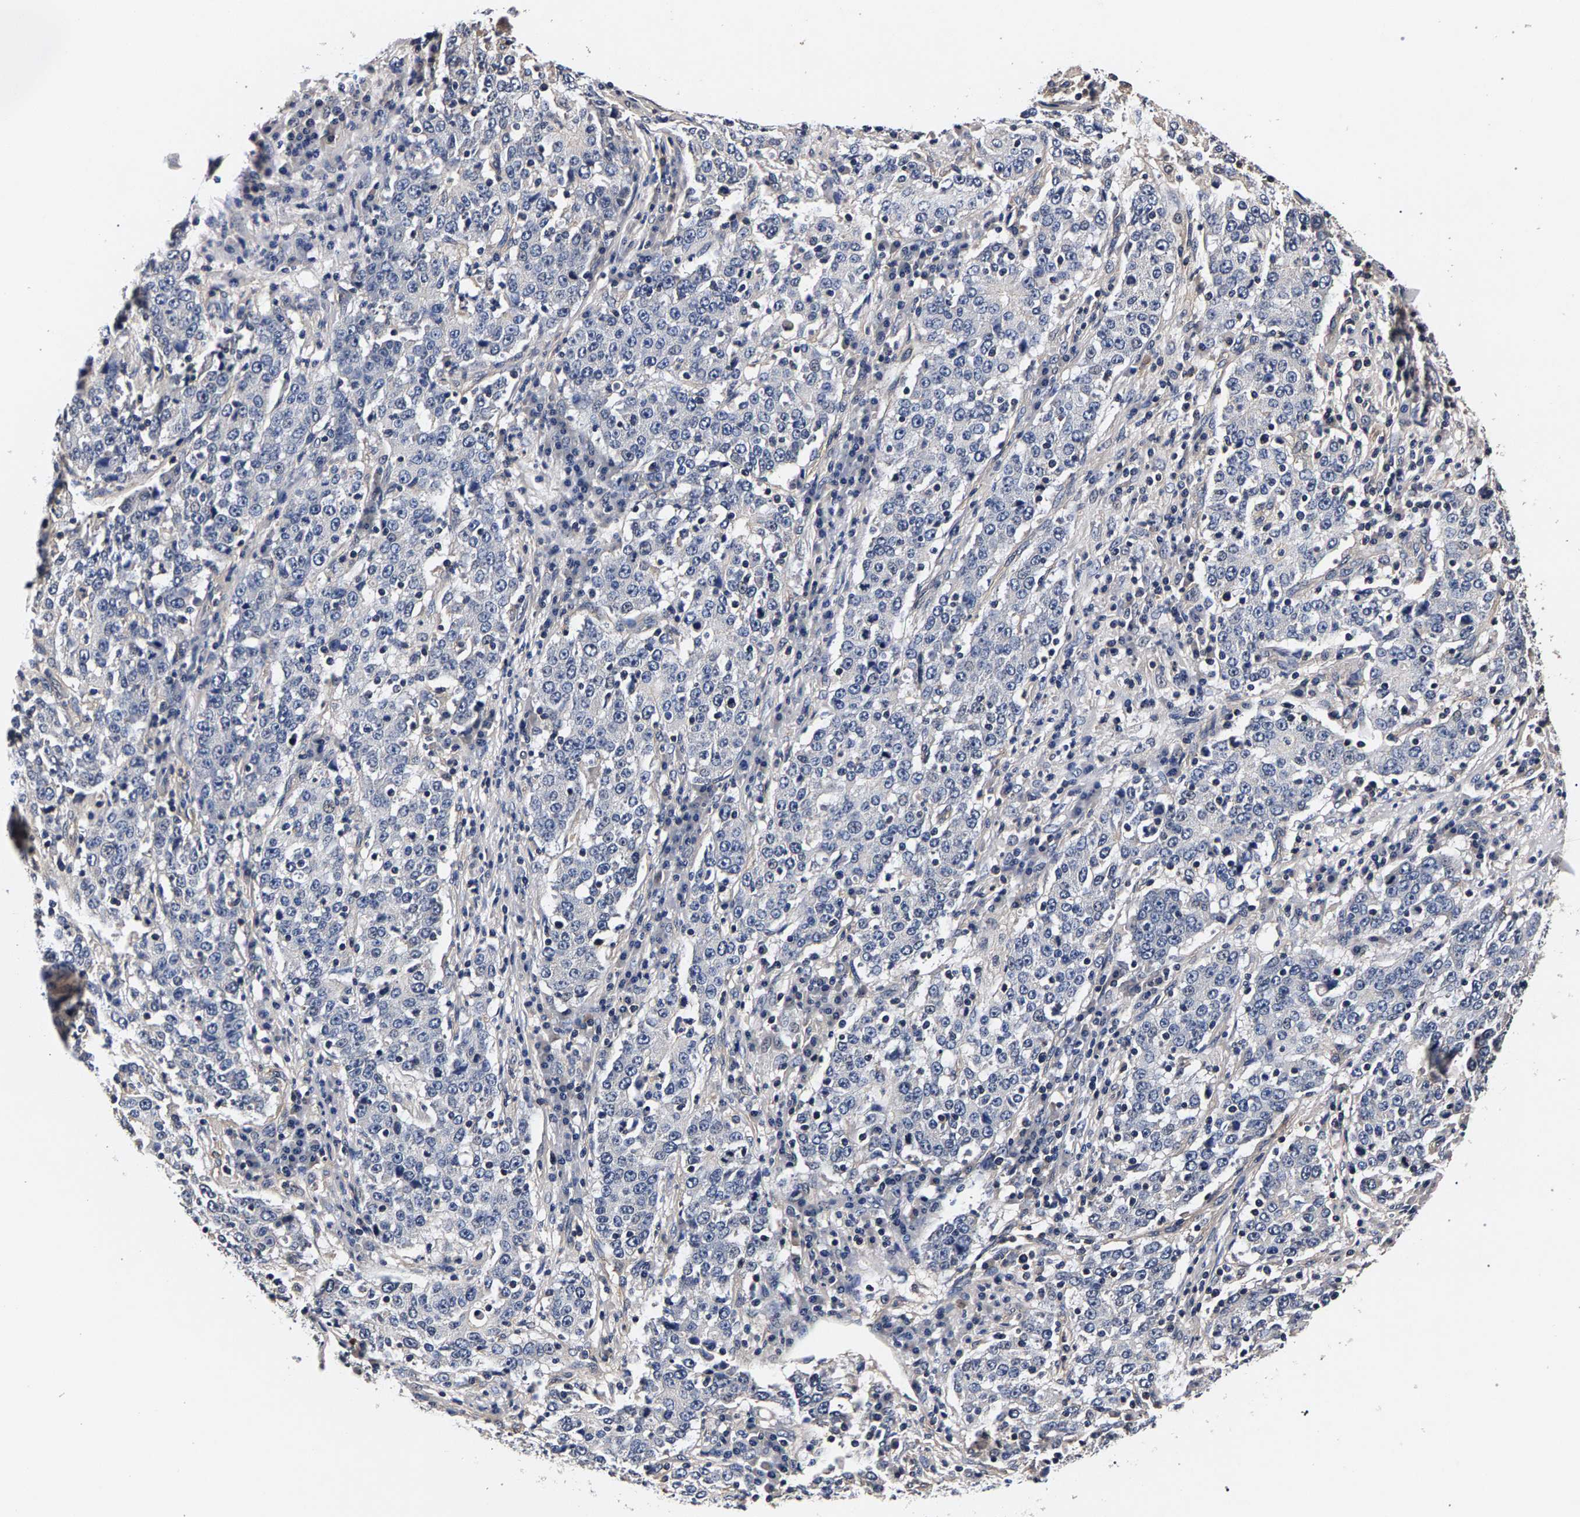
{"staining": {"intensity": "negative", "quantity": "none", "location": "none"}, "tissue": "stomach cancer", "cell_type": "Tumor cells", "image_type": "cancer", "snomed": [{"axis": "morphology", "description": "Adenocarcinoma, NOS"}, {"axis": "topography", "description": "Stomach"}], "caption": "Protein analysis of stomach cancer (adenocarcinoma) reveals no significant expression in tumor cells.", "gene": "MARCHF7", "patient": {"sex": "male", "age": 59}}